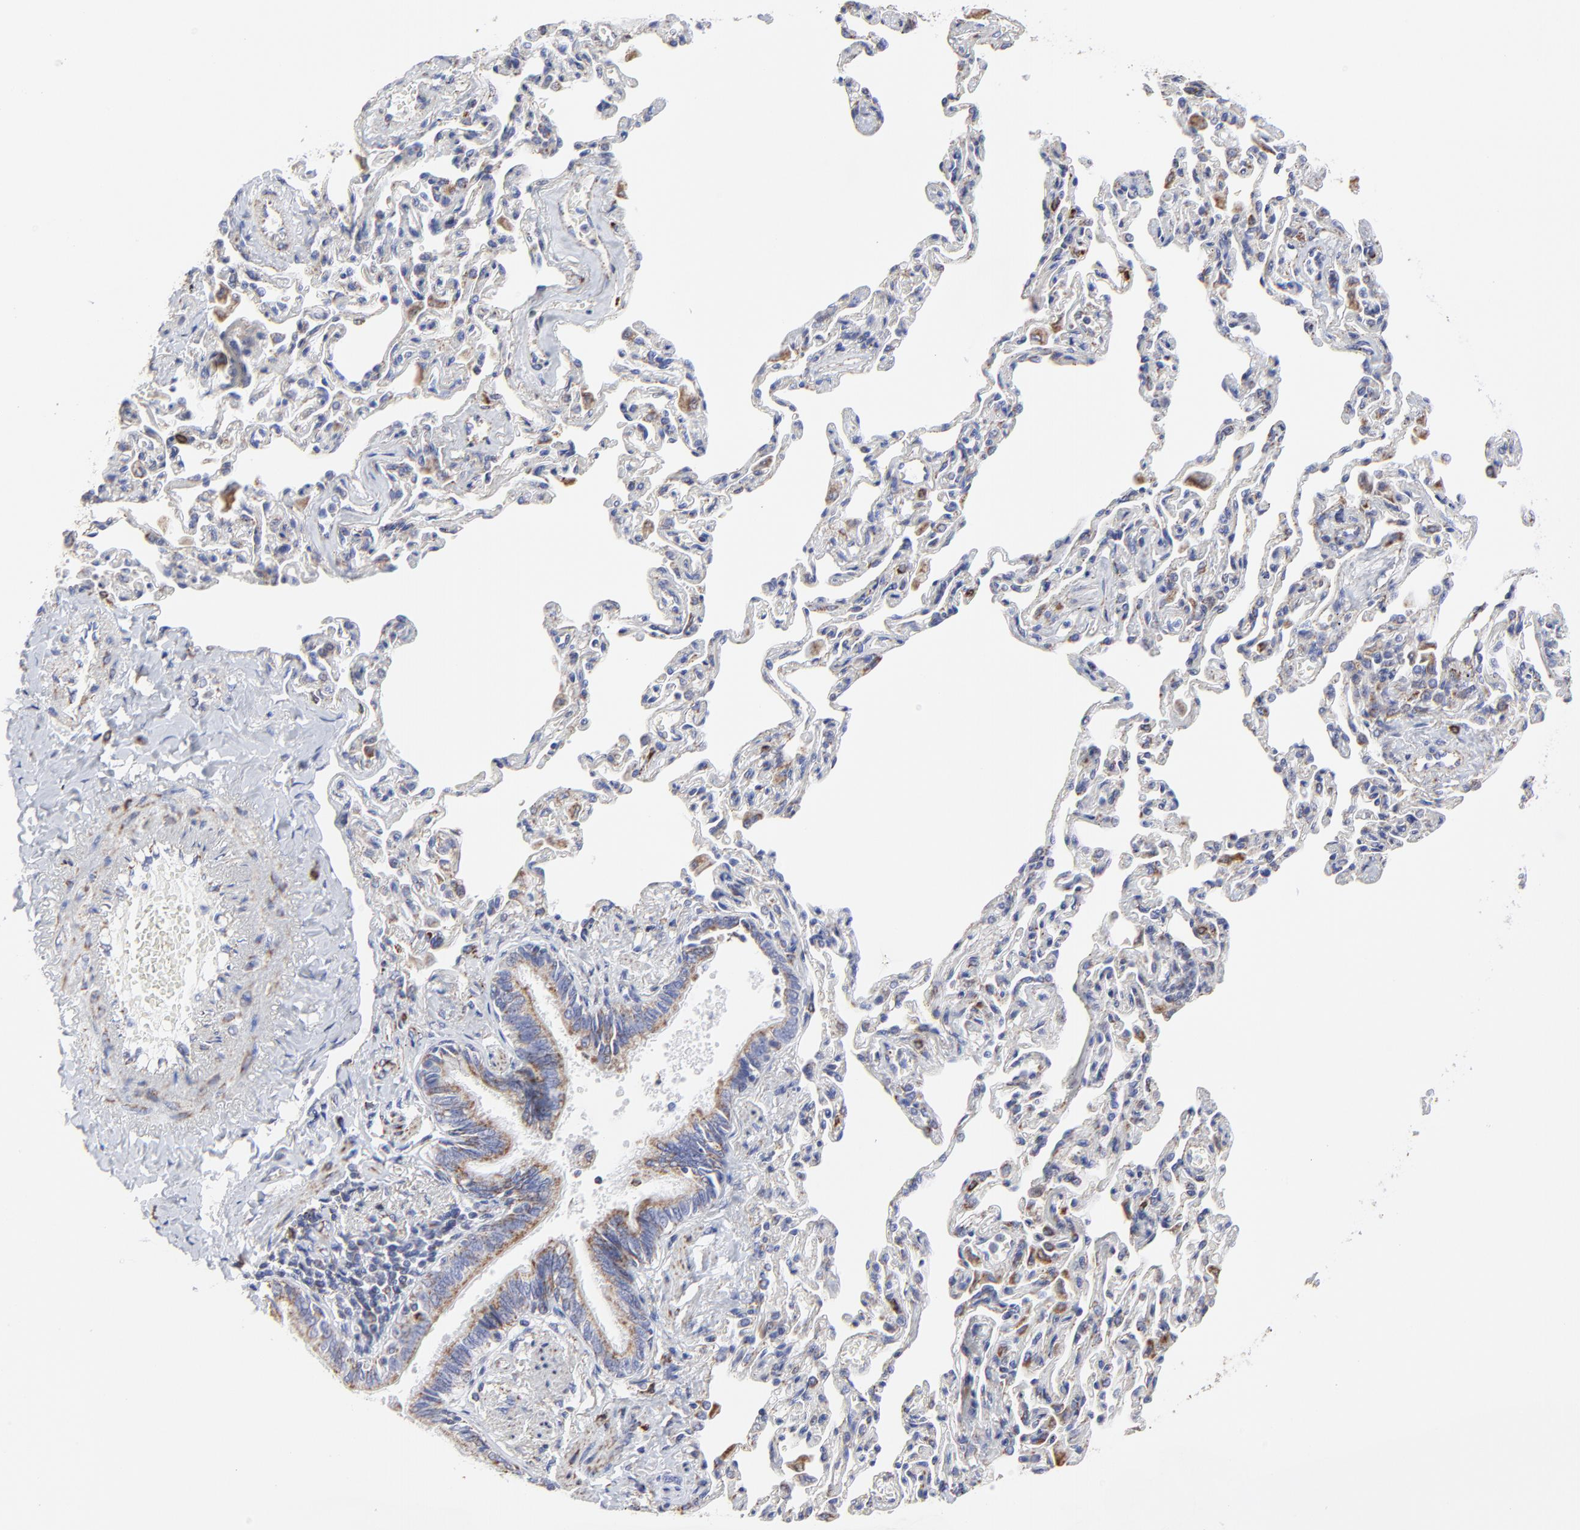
{"staining": {"intensity": "moderate", "quantity": ">75%", "location": "cytoplasmic/membranous"}, "tissue": "bronchus", "cell_type": "Respiratory epithelial cells", "image_type": "normal", "snomed": [{"axis": "morphology", "description": "Normal tissue, NOS"}, {"axis": "topography", "description": "Lung"}], "caption": "A brown stain highlights moderate cytoplasmic/membranous positivity of a protein in respiratory epithelial cells of normal human bronchus.", "gene": "PINK1", "patient": {"sex": "male", "age": 64}}